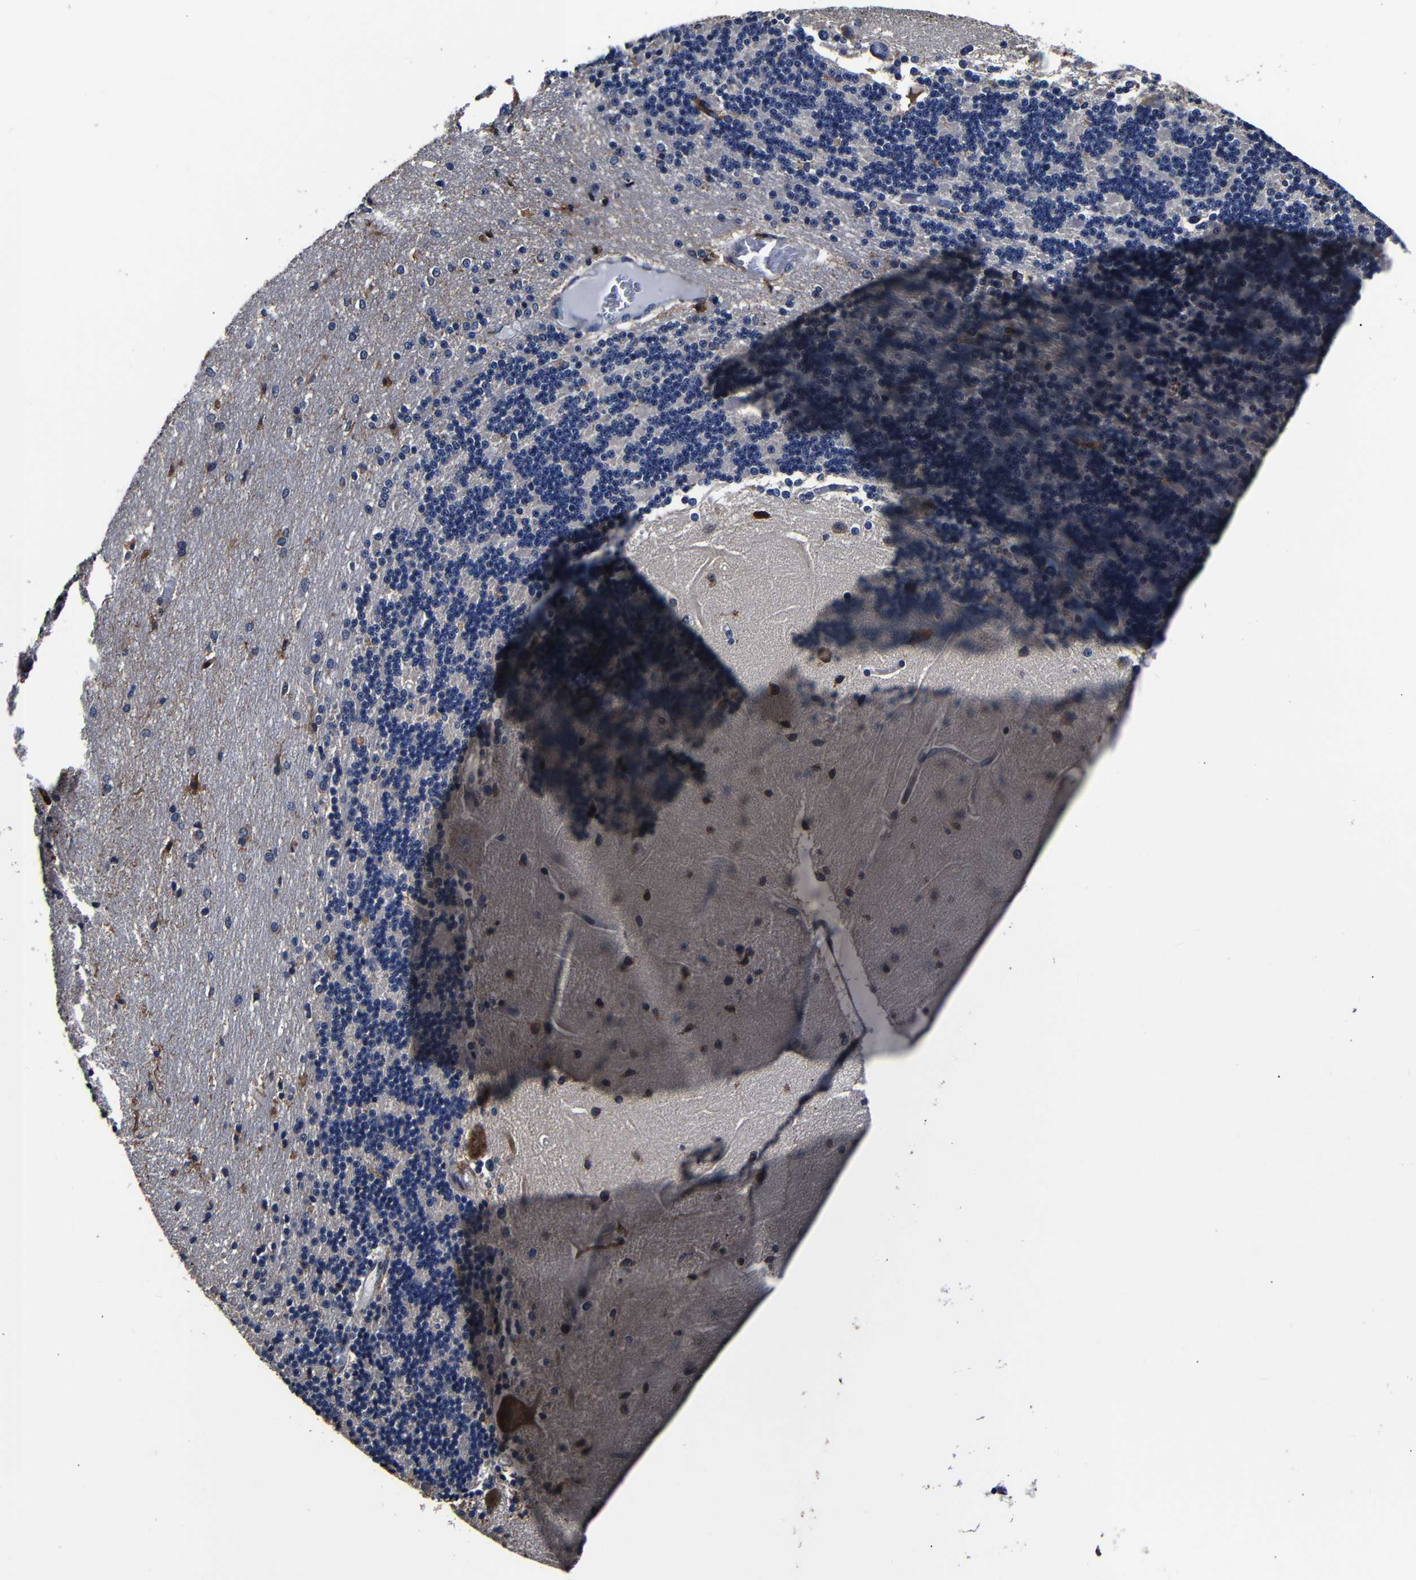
{"staining": {"intensity": "negative", "quantity": "none", "location": "none"}, "tissue": "cerebellum", "cell_type": "Cells in granular layer", "image_type": "normal", "snomed": [{"axis": "morphology", "description": "Normal tissue, NOS"}, {"axis": "topography", "description": "Cerebellum"}], "caption": "There is no significant positivity in cells in granular layer of cerebellum.", "gene": "SCN9A", "patient": {"sex": "female", "age": 54}}